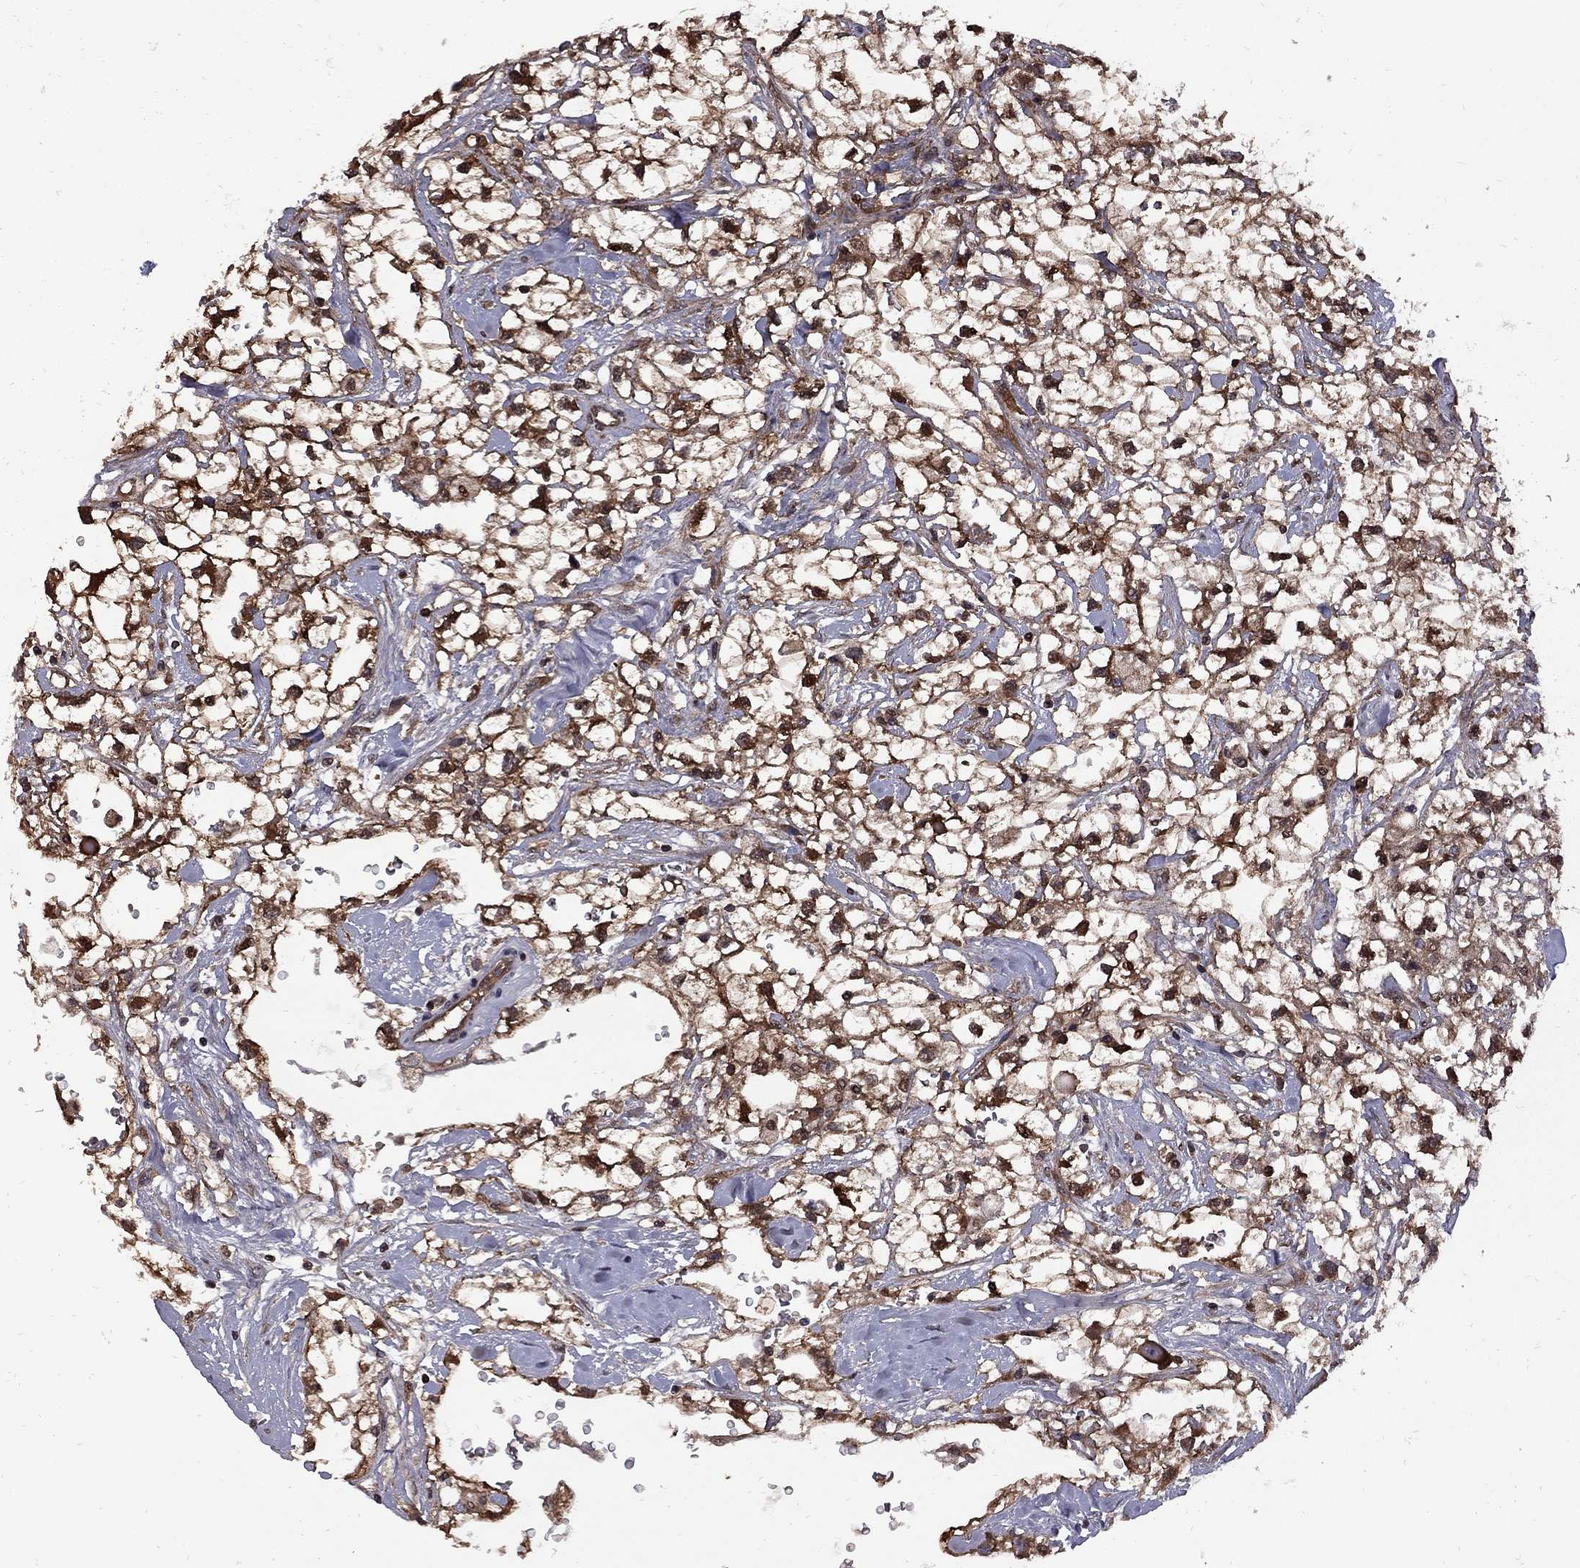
{"staining": {"intensity": "strong", "quantity": ">75%", "location": "cytoplasmic/membranous"}, "tissue": "renal cancer", "cell_type": "Tumor cells", "image_type": "cancer", "snomed": [{"axis": "morphology", "description": "Adenocarcinoma, NOS"}, {"axis": "topography", "description": "Kidney"}], "caption": "Protein analysis of renal cancer tissue reveals strong cytoplasmic/membranous positivity in about >75% of tumor cells.", "gene": "IPP", "patient": {"sex": "male", "age": 59}}